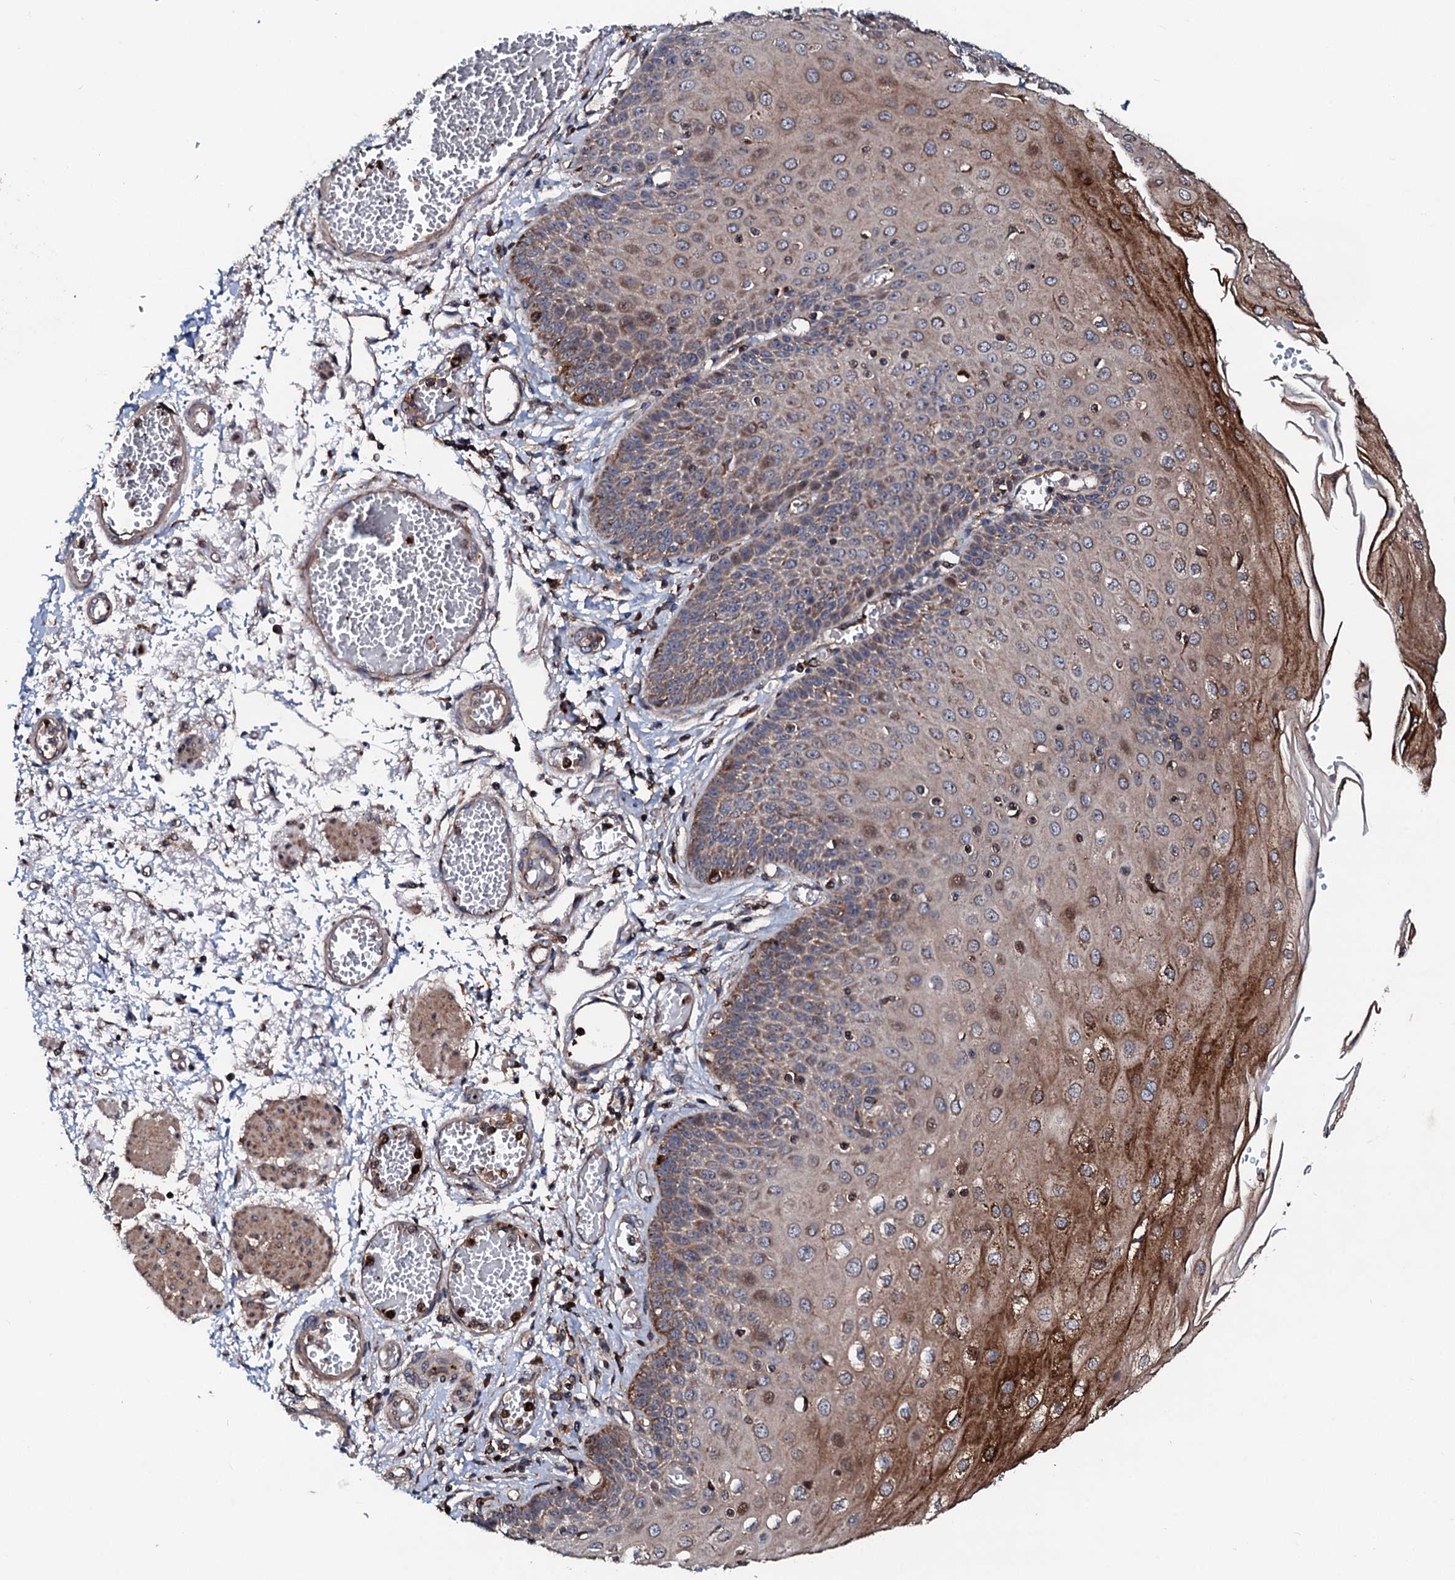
{"staining": {"intensity": "moderate", "quantity": ">75%", "location": "cytoplasmic/membranous,nuclear"}, "tissue": "esophagus", "cell_type": "Squamous epithelial cells", "image_type": "normal", "snomed": [{"axis": "morphology", "description": "Normal tissue, NOS"}, {"axis": "topography", "description": "Esophagus"}], "caption": "Esophagus stained with IHC exhibits moderate cytoplasmic/membranous,nuclear positivity in about >75% of squamous epithelial cells. (Brightfield microscopy of DAB IHC at high magnification).", "gene": "ENSG00000256591", "patient": {"sex": "male", "age": 81}}